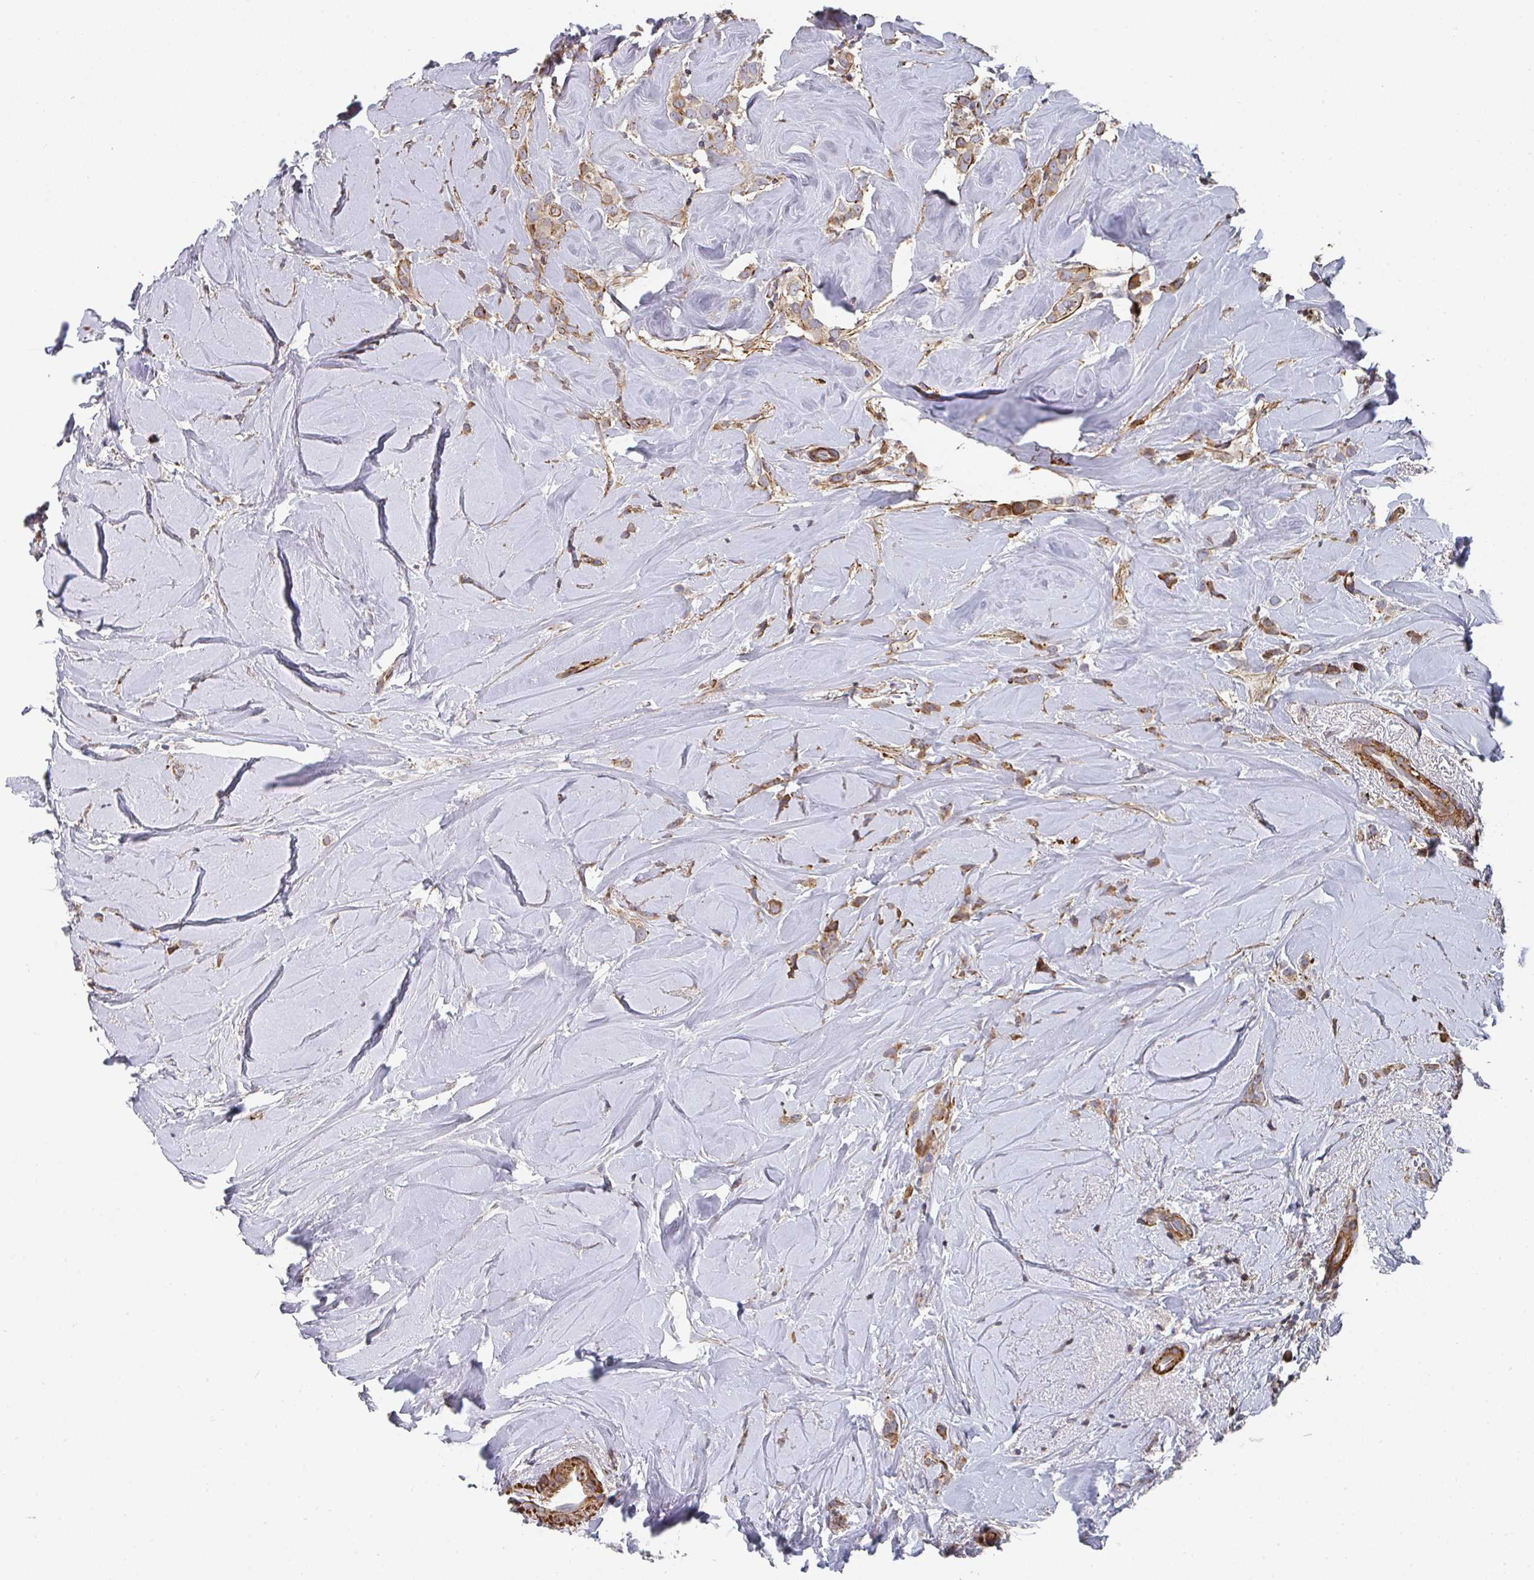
{"staining": {"intensity": "moderate", "quantity": ">75%", "location": "cytoplasmic/membranous"}, "tissue": "breast cancer", "cell_type": "Tumor cells", "image_type": "cancer", "snomed": [{"axis": "morphology", "description": "Duct carcinoma"}, {"axis": "topography", "description": "Breast"}], "caption": "Immunohistochemical staining of breast invasive ductal carcinoma shows moderate cytoplasmic/membranous protein expression in about >75% of tumor cells.", "gene": "FZD2", "patient": {"sex": "female", "age": 80}}